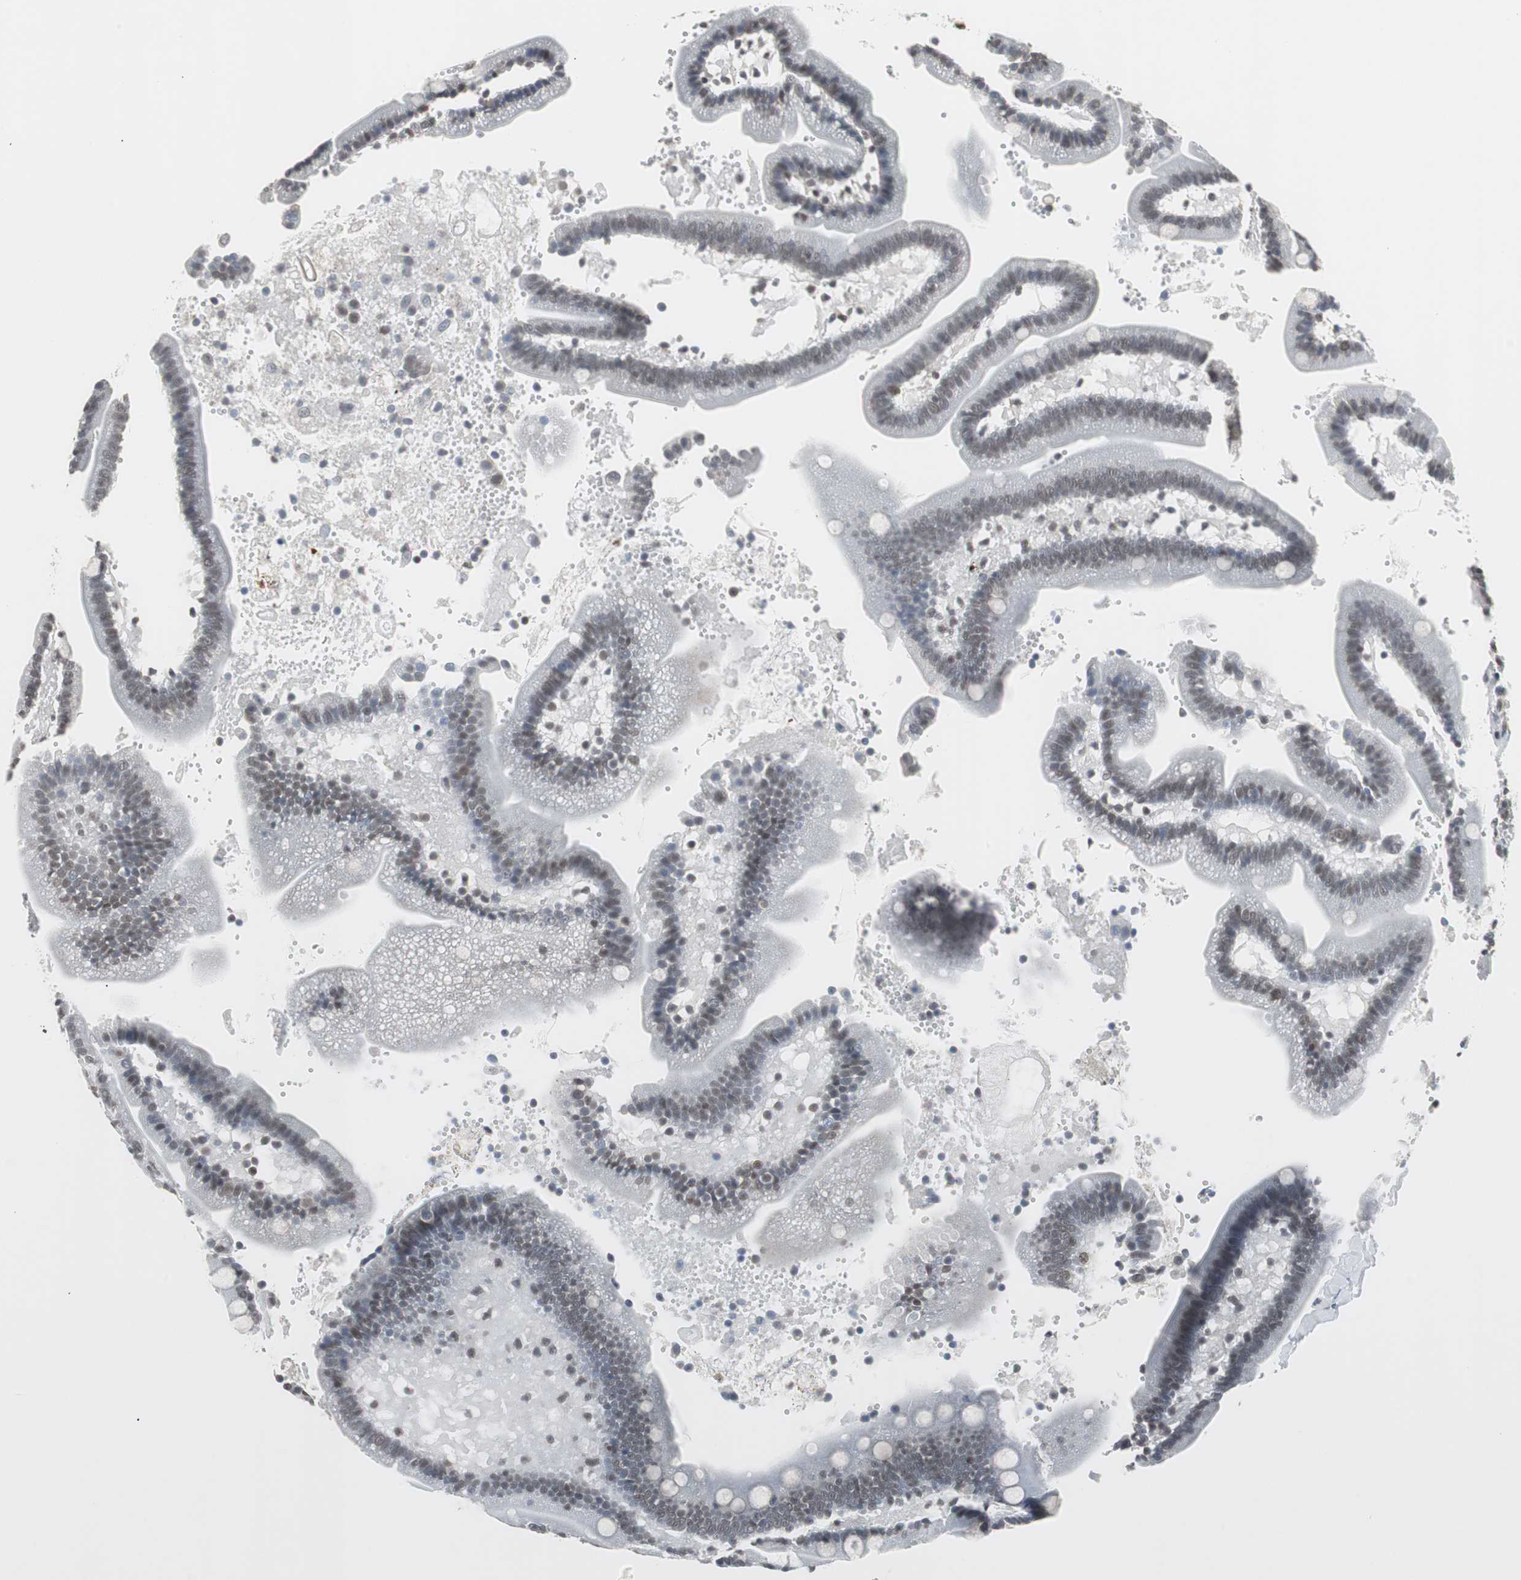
{"staining": {"intensity": "moderate", "quantity": "25%-75%", "location": "nuclear"}, "tissue": "duodenum", "cell_type": "Glandular cells", "image_type": "normal", "snomed": [{"axis": "morphology", "description": "Normal tissue, NOS"}, {"axis": "topography", "description": "Duodenum"}], "caption": "Immunohistochemistry histopathology image of normal duodenum: human duodenum stained using immunohistochemistry (IHC) shows medium levels of moderate protein expression localized specifically in the nuclear of glandular cells, appearing as a nuclear brown color.", "gene": "TAF7", "patient": {"sex": "male", "age": 66}}